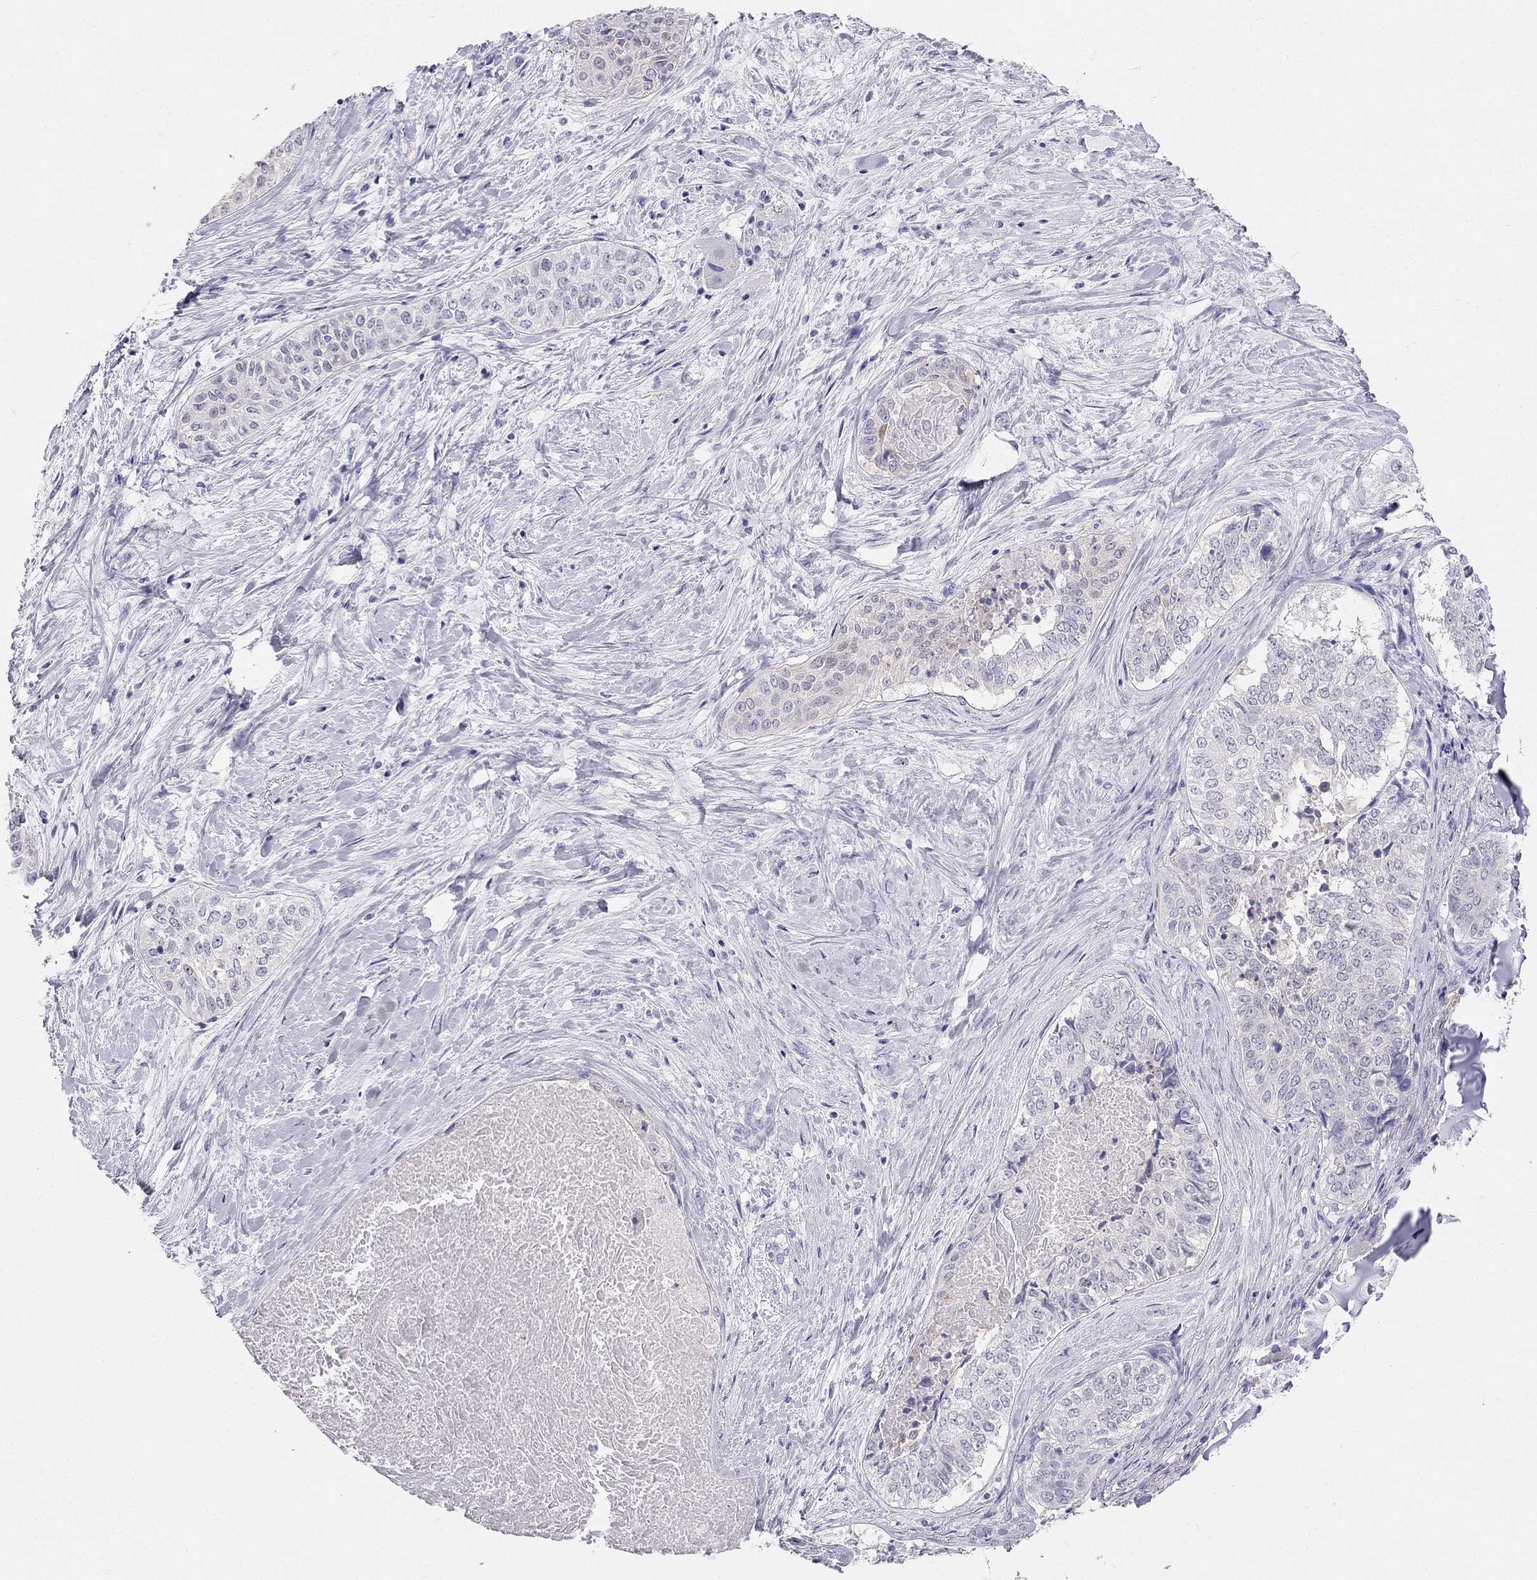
{"staining": {"intensity": "negative", "quantity": "none", "location": "none"}, "tissue": "lung cancer", "cell_type": "Tumor cells", "image_type": "cancer", "snomed": [{"axis": "morphology", "description": "Squamous cell carcinoma, NOS"}, {"axis": "topography", "description": "Lung"}], "caption": "A high-resolution photomicrograph shows immunohistochemistry (IHC) staining of lung cancer, which reveals no significant positivity in tumor cells. (DAB immunohistochemistry visualized using brightfield microscopy, high magnification).", "gene": "RFLNA", "patient": {"sex": "male", "age": 64}}